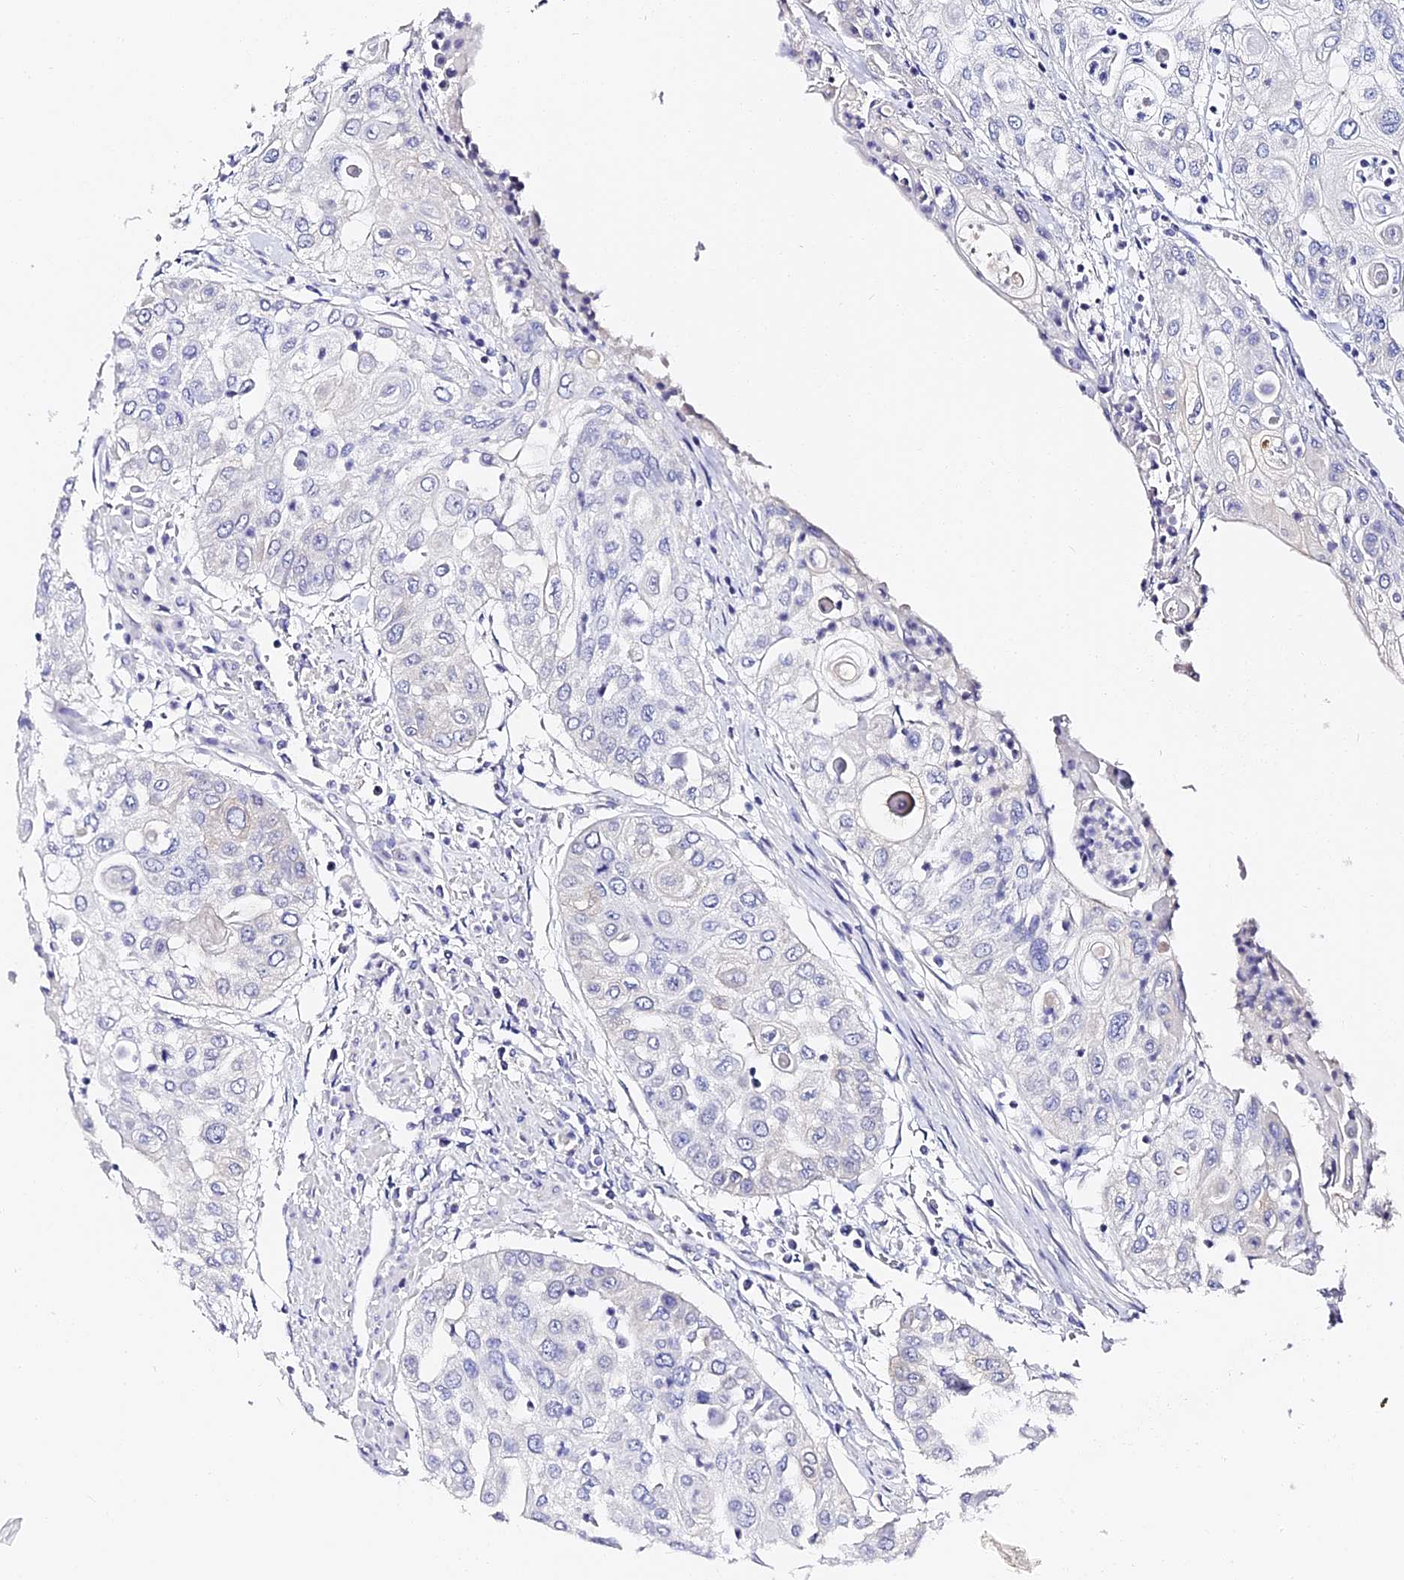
{"staining": {"intensity": "negative", "quantity": "none", "location": "none"}, "tissue": "urothelial cancer", "cell_type": "Tumor cells", "image_type": "cancer", "snomed": [{"axis": "morphology", "description": "Urothelial carcinoma, High grade"}, {"axis": "topography", "description": "Urinary bladder"}], "caption": "DAB (3,3'-diaminobenzidine) immunohistochemical staining of human urothelial cancer demonstrates no significant positivity in tumor cells.", "gene": "VPS33B", "patient": {"sex": "female", "age": 79}}